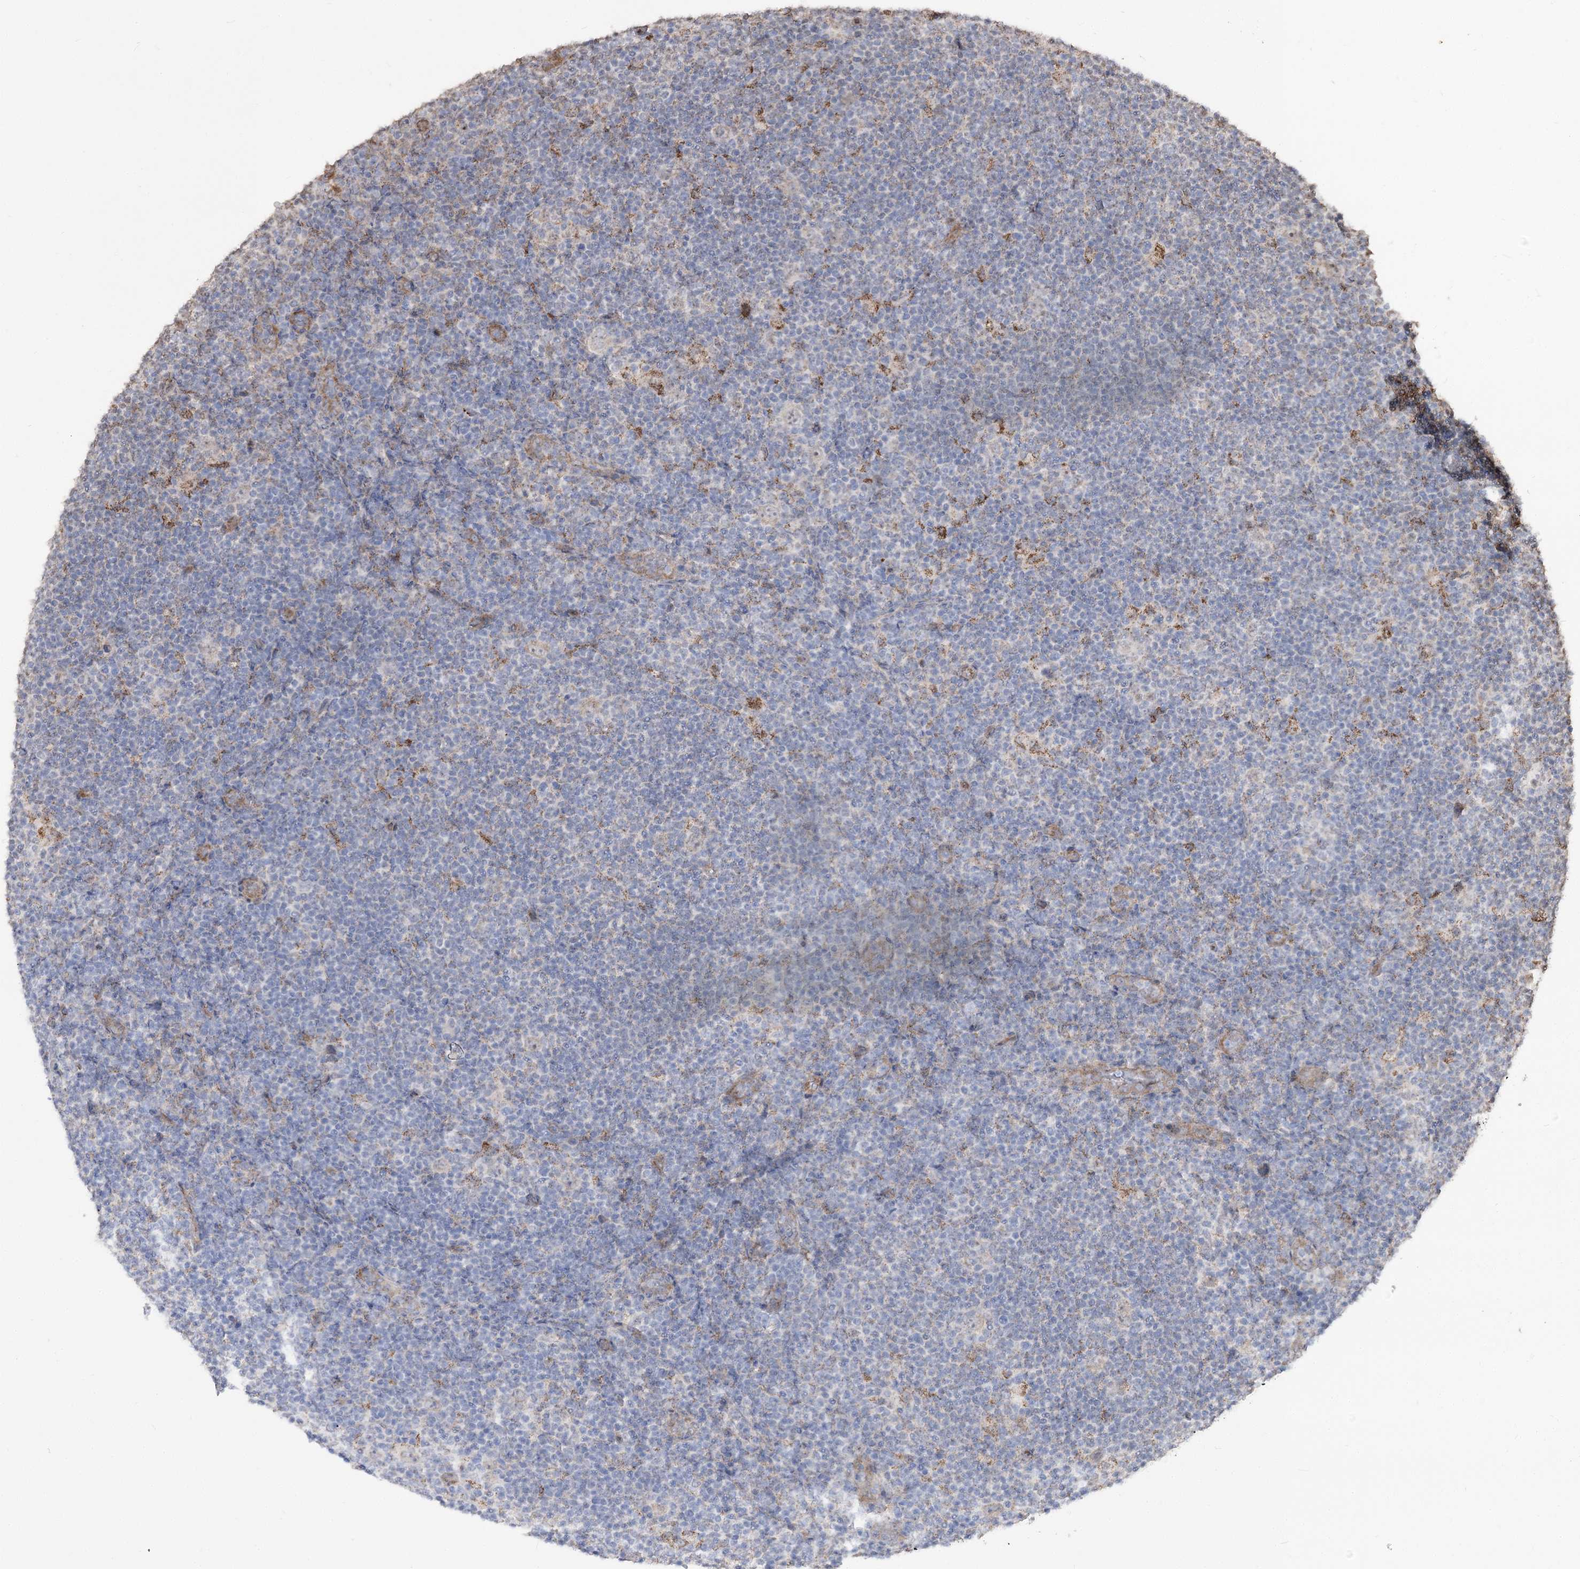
{"staining": {"intensity": "weak", "quantity": "25%-75%", "location": "cytoplasmic/membranous"}, "tissue": "lymphoma", "cell_type": "Tumor cells", "image_type": "cancer", "snomed": [{"axis": "morphology", "description": "Hodgkin's disease, NOS"}, {"axis": "topography", "description": "Lymph node"}], "caption": "This histopathology image reveals IHC staining of lymphoma, with low weak cytoplasmic/membranous staining in approximately 25%-75% of tumor cells.", "gene": "ZSCAN23", "patient": {"sex": "female", "age": 57}}